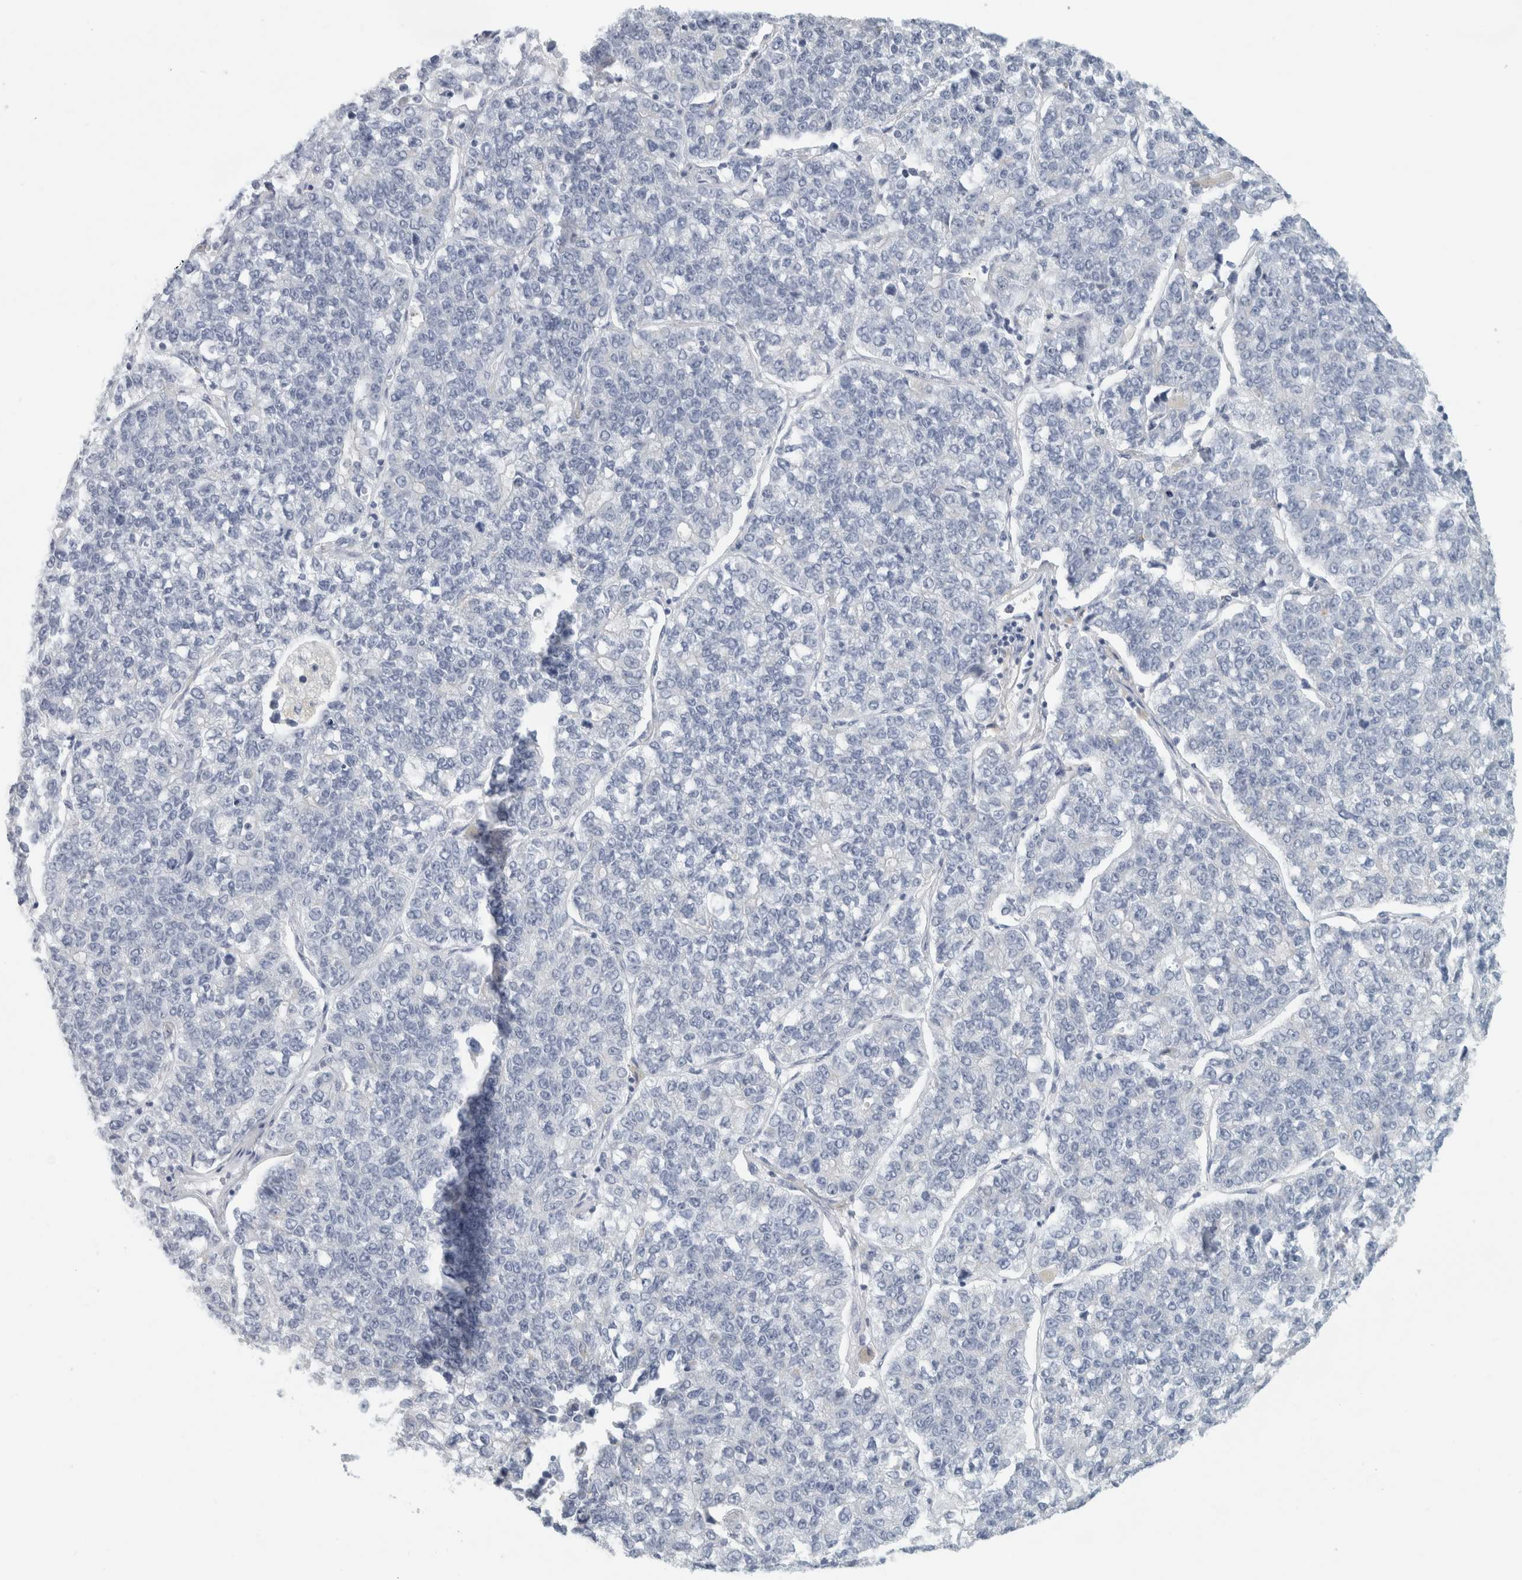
{"staining": {"intensity": "negative", "quantity": "none", "location": "none"}, "tissue": "lung cancer", "cell_type": "Tumor cells", "image_type": "cancer", "snomed": [{"axis": "morphology", "description": "Adenocarcinoma, NOS"}, {"axis": "topography", "description": "Lung"}], "caption": "Lung cancer was stained to show a protein in brown. There is no significant expression in tumor cells.", "gene": "SLC28A3", "patient": {"sex": "male", "age": 49}}